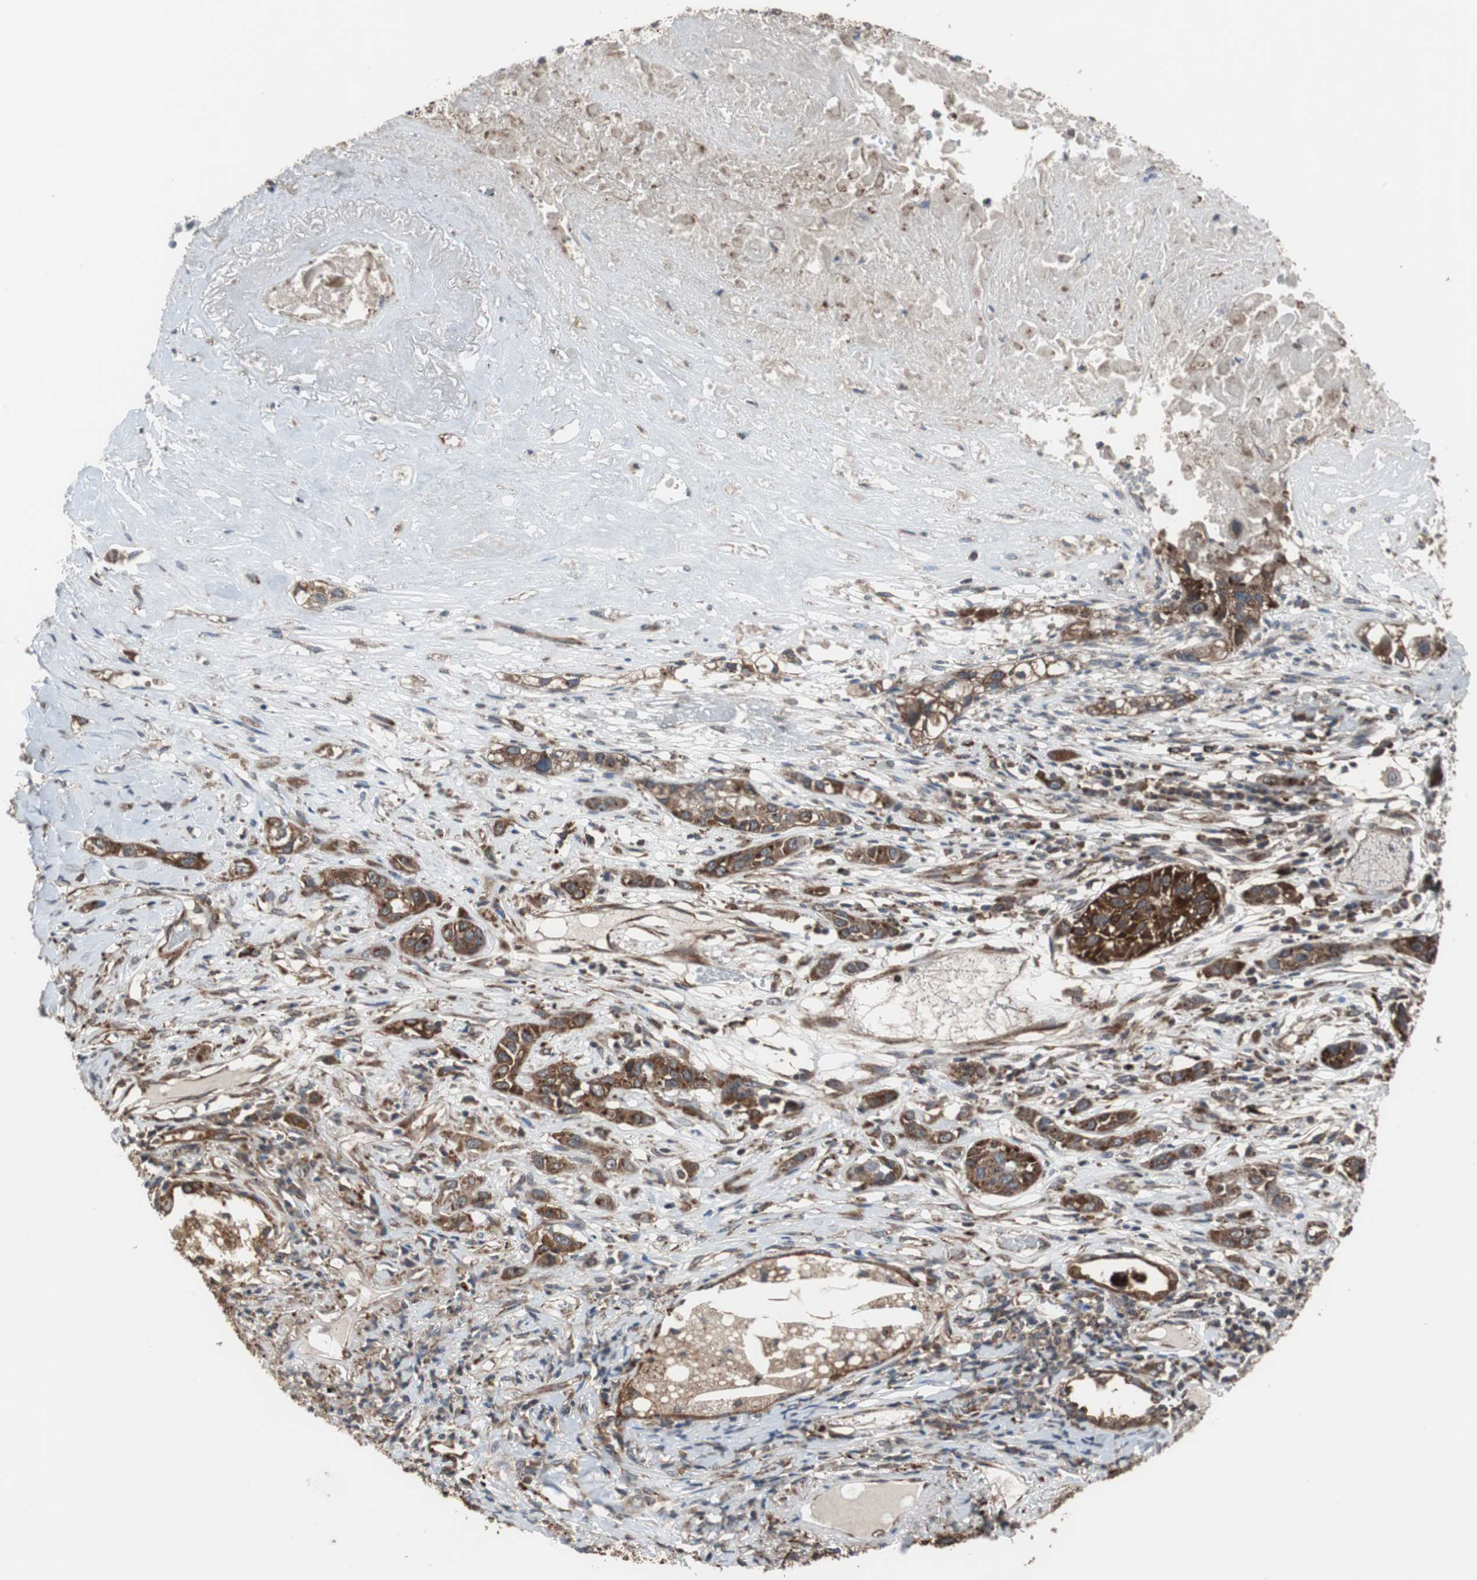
{"staining": {"intensity": "strong", "quantity": ">75%", "location": "cytoplasmic/membranous"}, "tissue": "lung cancer", "cell_type": "Tumor cells", "image_type": "cancer", "snomed": [{"axis": "morphology", "description": "Squamous cell carcinoma, NOS"}, {"axis": "topography", "description": "Lung"}], "caption": "This is a micrograph of immunohistochemistry staining of lung squamous cell carcinoma, which shows strong staining in the cytoplasmic/membranous of tumor cells.", "gene": "USP10", "patient": {"sex": "male", "age": 71}}